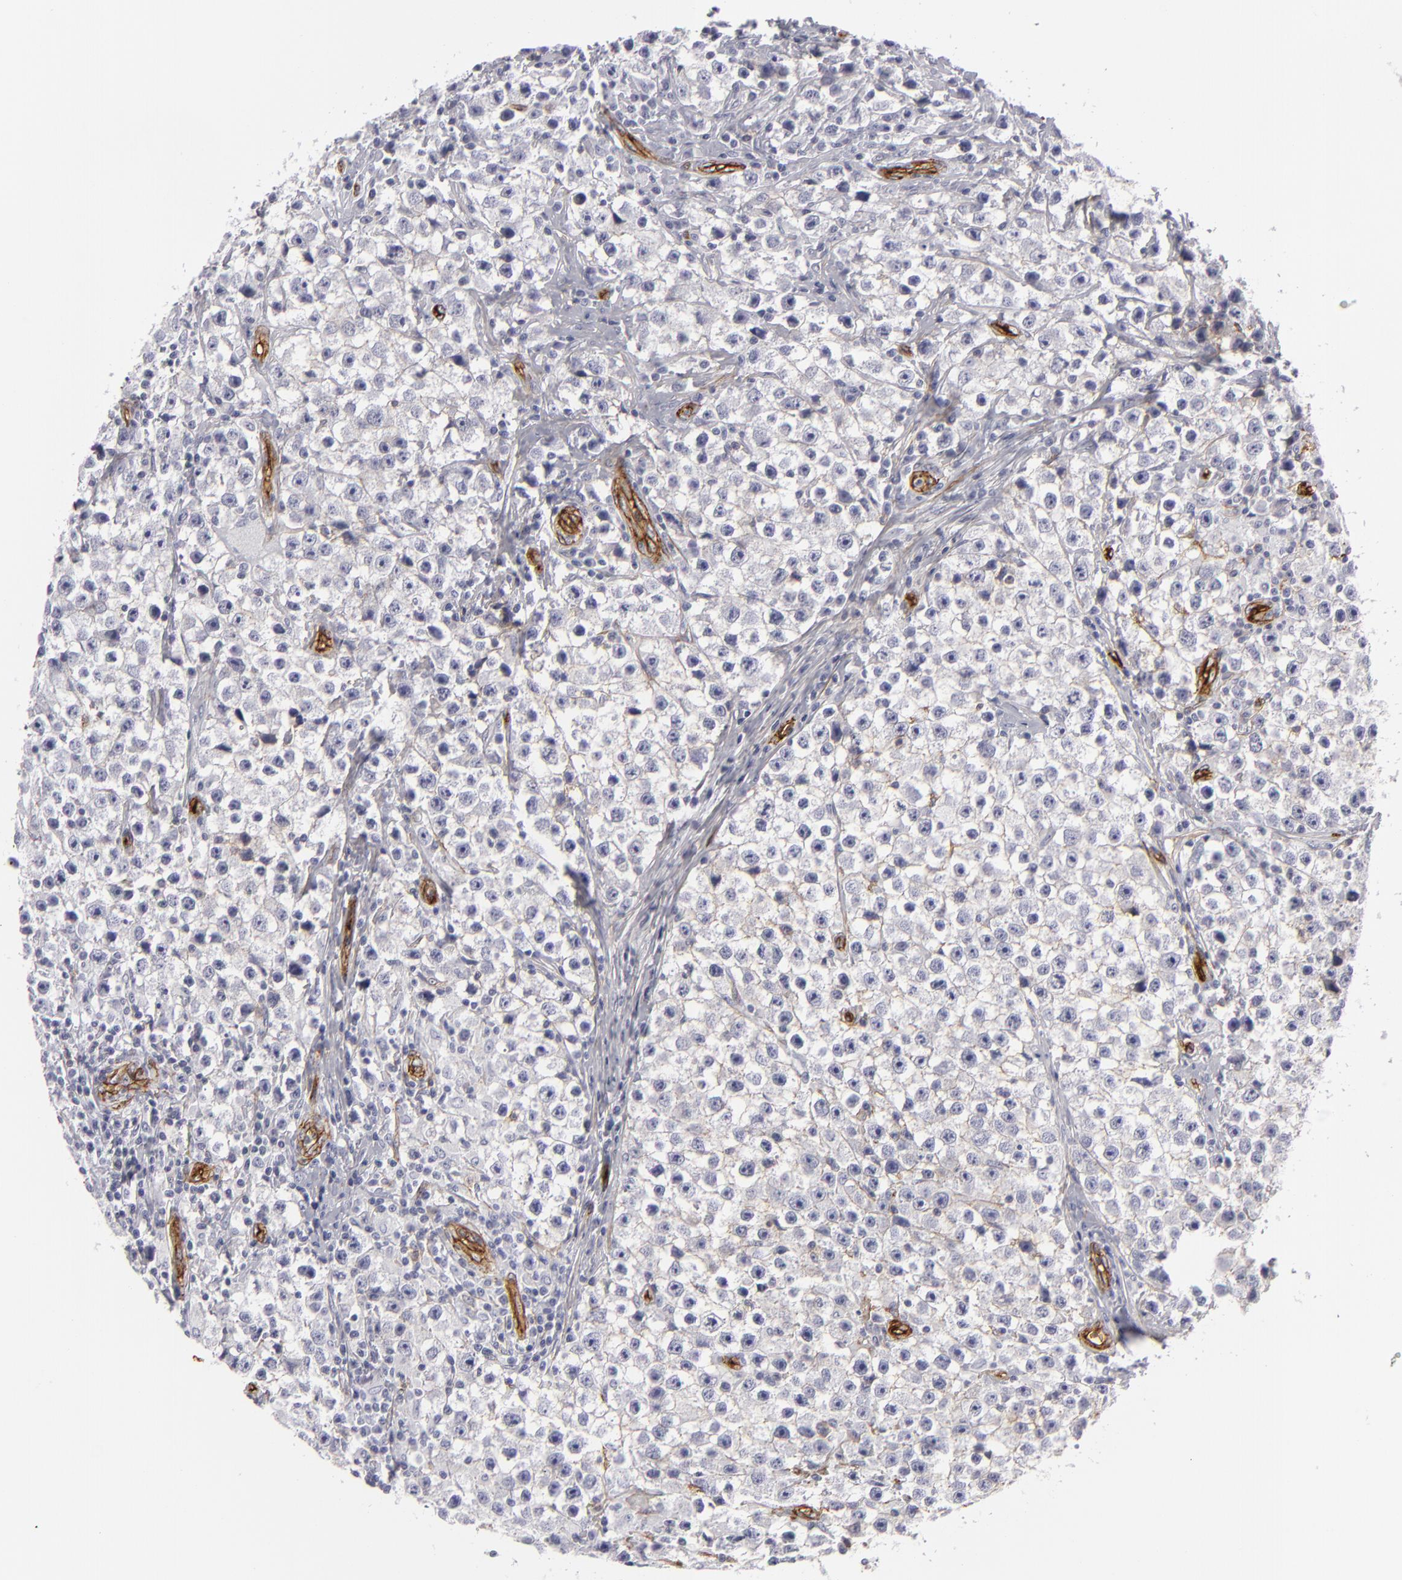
{"staining": {"intensity": "negative", "quantity": "none", "location": "none"}, "tissue": "testis cancer", "cell_type": "Tumor cells", "image_type": "cancer", "snomed": [{"axis": "morphology", "description": "Seminoma, NOS"}, {"axis": "topography", "description": "Testis"}], "caption": "This is a photomicrograph of immunohistochemistry (IHC) staining of seminoma (testis), which shows no positivity in tumor cells.", "gene": "MCAM", "patient": {"sex": "male", "age": 35}}